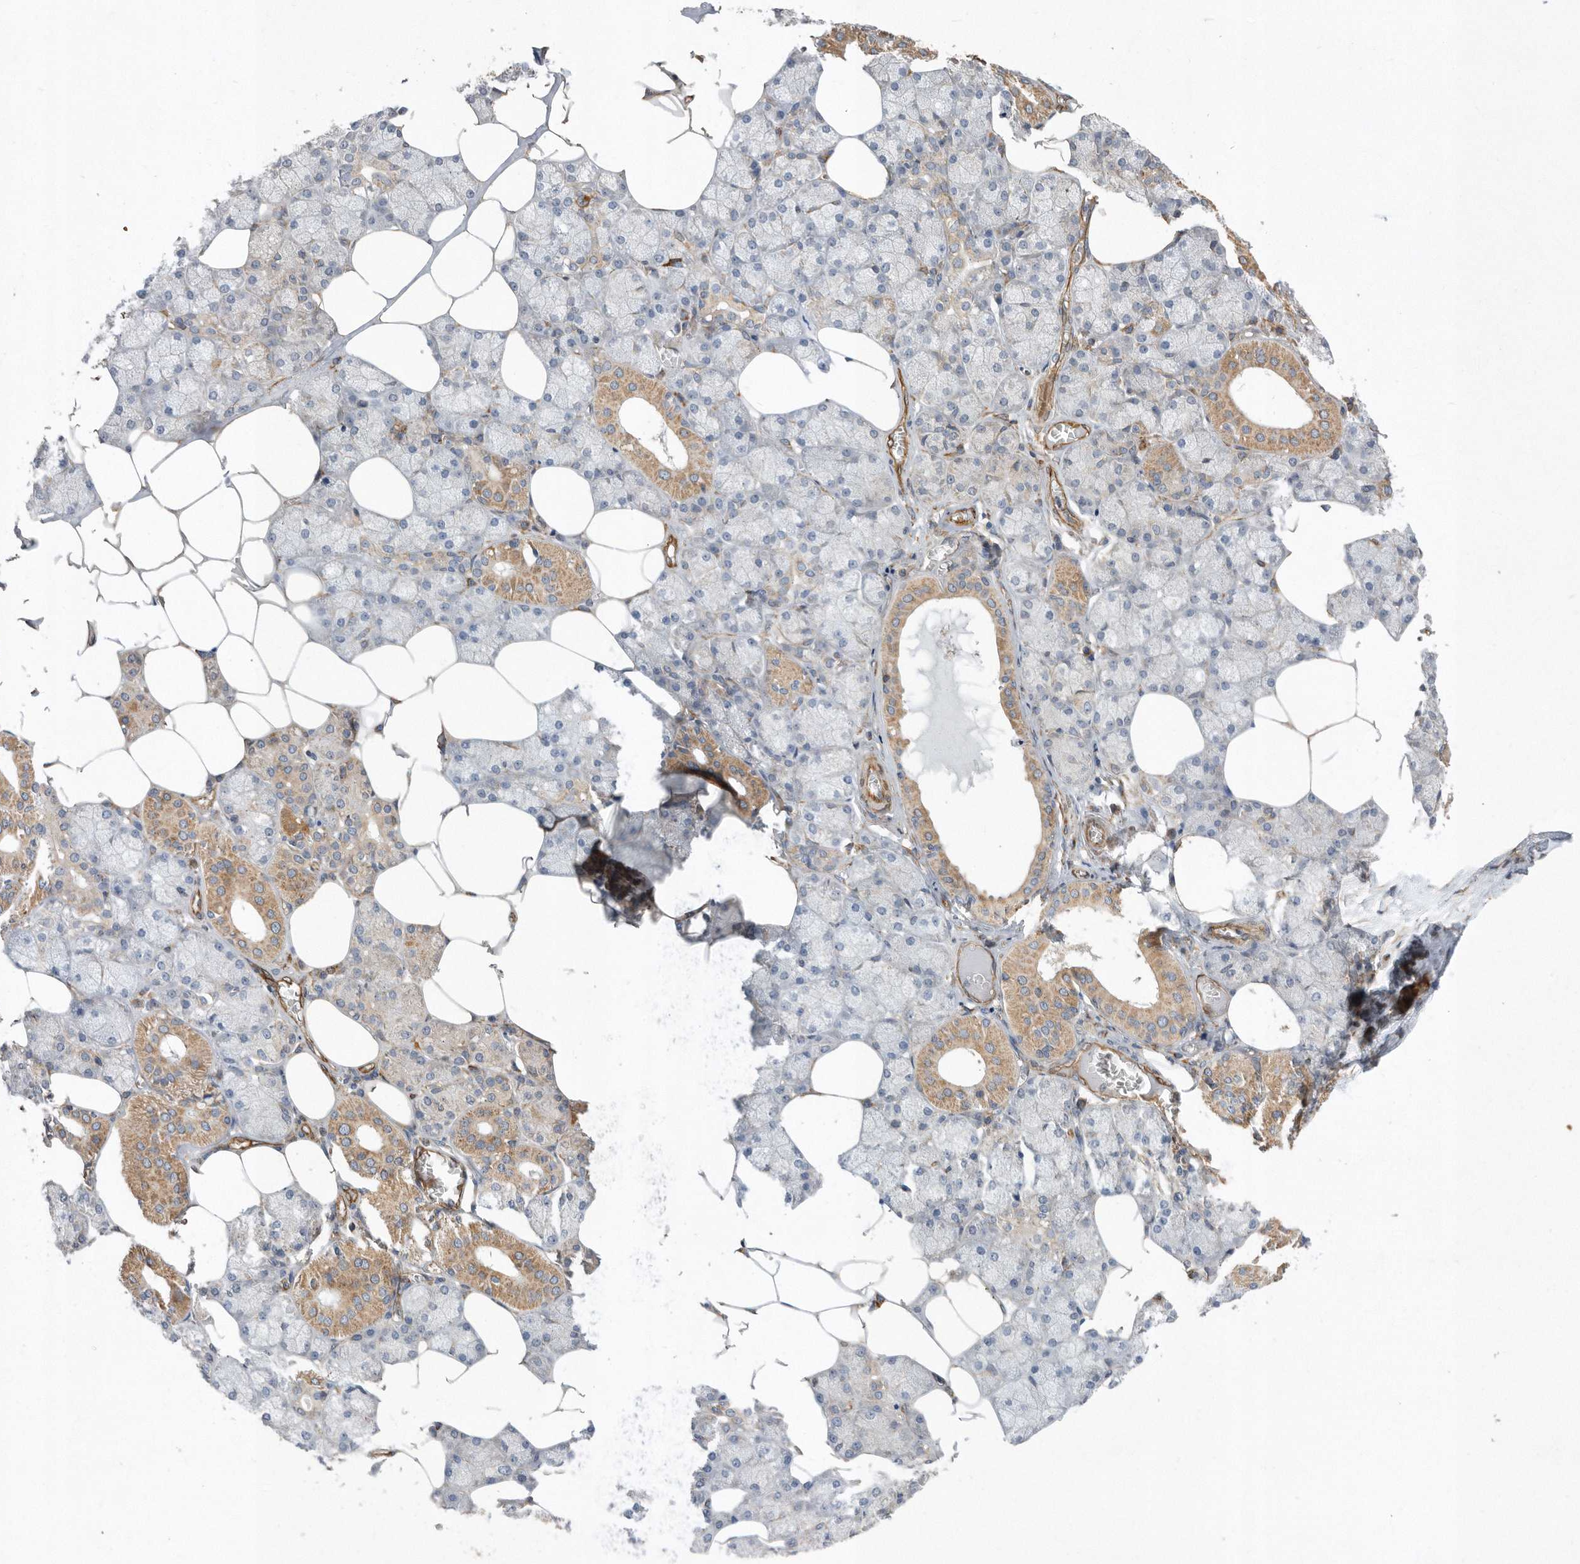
{"staining": {"intensity": "moderate", "quantity": "25%-75%", "location": "cytoplasmic/membranous"}, "tissue": "salivary gland", "cell_type": "Glandular cells", "image_type": "normal", "snomed": [{"axis": "morphology", "description": "Normal tissue, NOS"}, {"axis": "topography", "description": "Salivary gland"}], "caption": "Protein positivity by immunohistochemistry demonstrates moderate cytoplasmic/membranous positivity in about 25%-75% of glandular cells in benign salivary gland.", "gene": "PON2", "patient": {"sex": "male", "age": 62}}